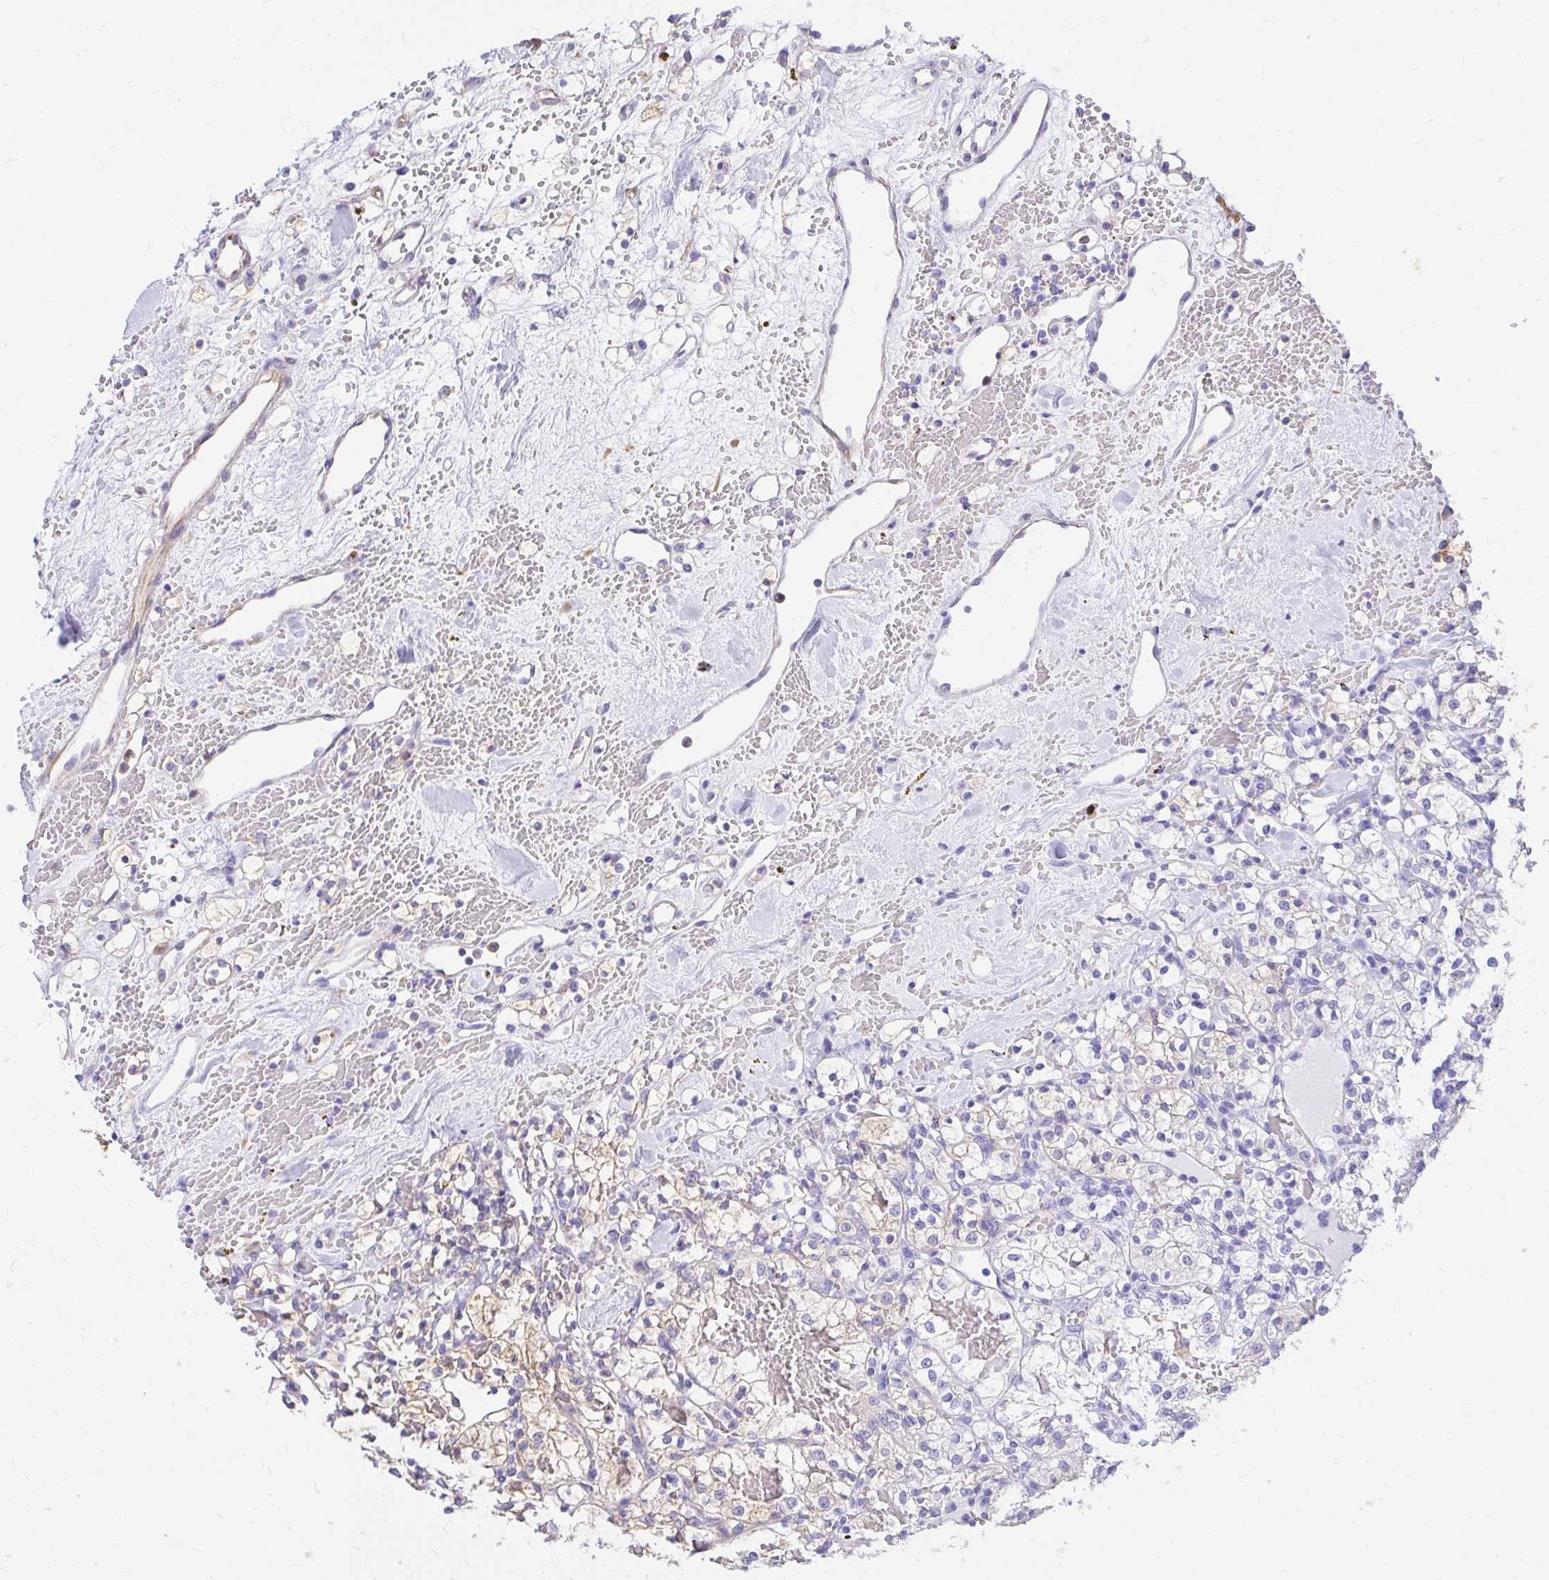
{"staining": {"intensity": "negative", "quantity": "none", "location": "none"}, "tissue": "renal cancer", "cell_type": "Tumor cells", "image_type": "cancer", "snomed": [{"axis": "morphology", "description": "Adenocarcinoma, NOS"}, {"axis": "topography", "description": "Kidney"}], "caption": "Immunohistochemical staining of renal adenocarcinoma demonstrates no significant positivity in tumor cells.", "gene": "ABCB10", "patient": {"sex": "female", "age": 60}}